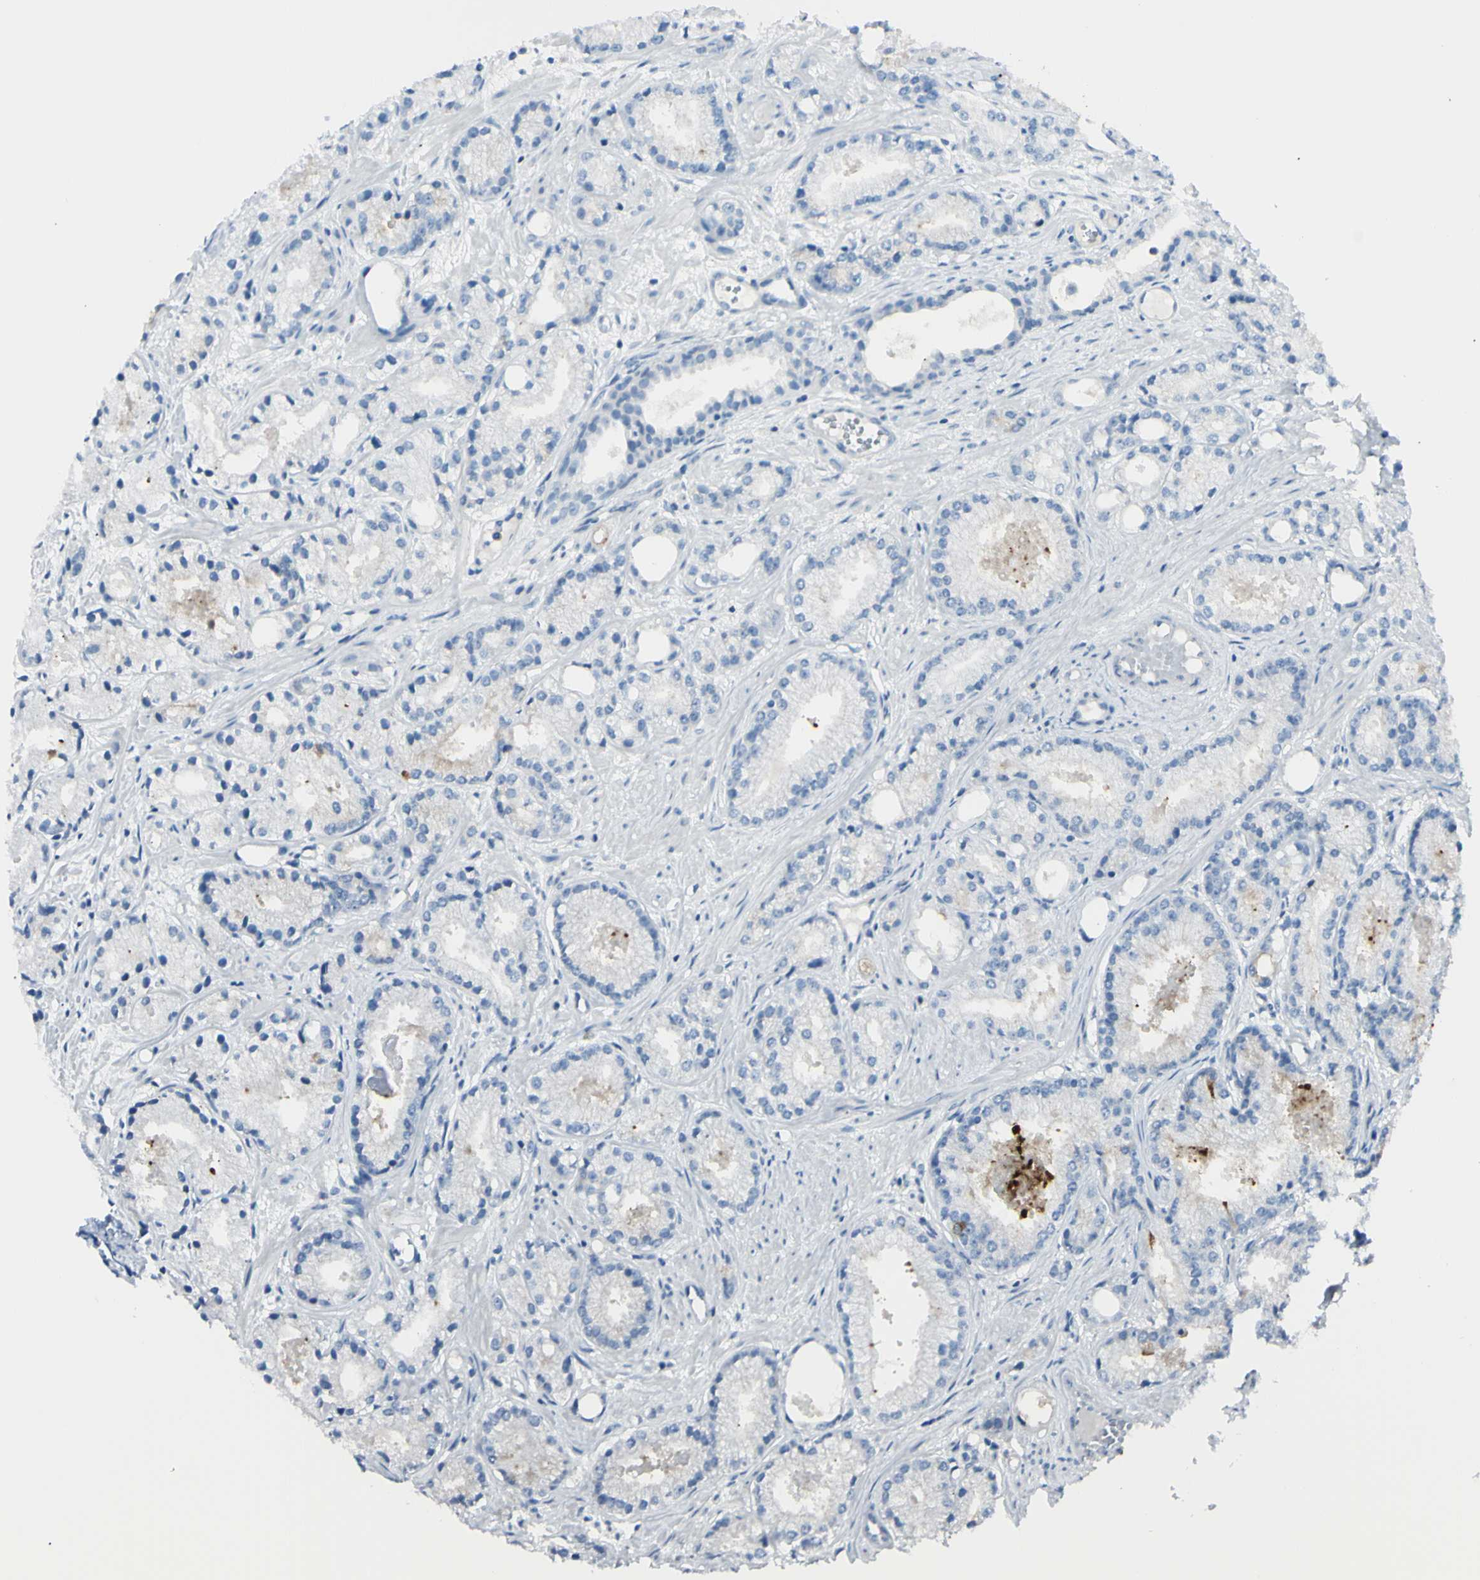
{"staining": {"intensity": "moderate", "quantity": "<25%", "location": "cytoplasmic/membranous"}, "tissue": "prostate cancer", "cell_type": "Tumor cells", "image_type": "cancer", "snomed": [{"axis": "morphology", "description": "Adenocarcinoma, Low grade"}, {"axis": "topography", "description": "Prostate"}], "caption": "Human prostate low-grade adenocarcinoma stained with a brown dye shows moderate cytoplasmic/membranous positive positivity in approximately <25% of tumor cells.", "gene": "FOLH1", "patient": {"sex": "male", "age": 72}}